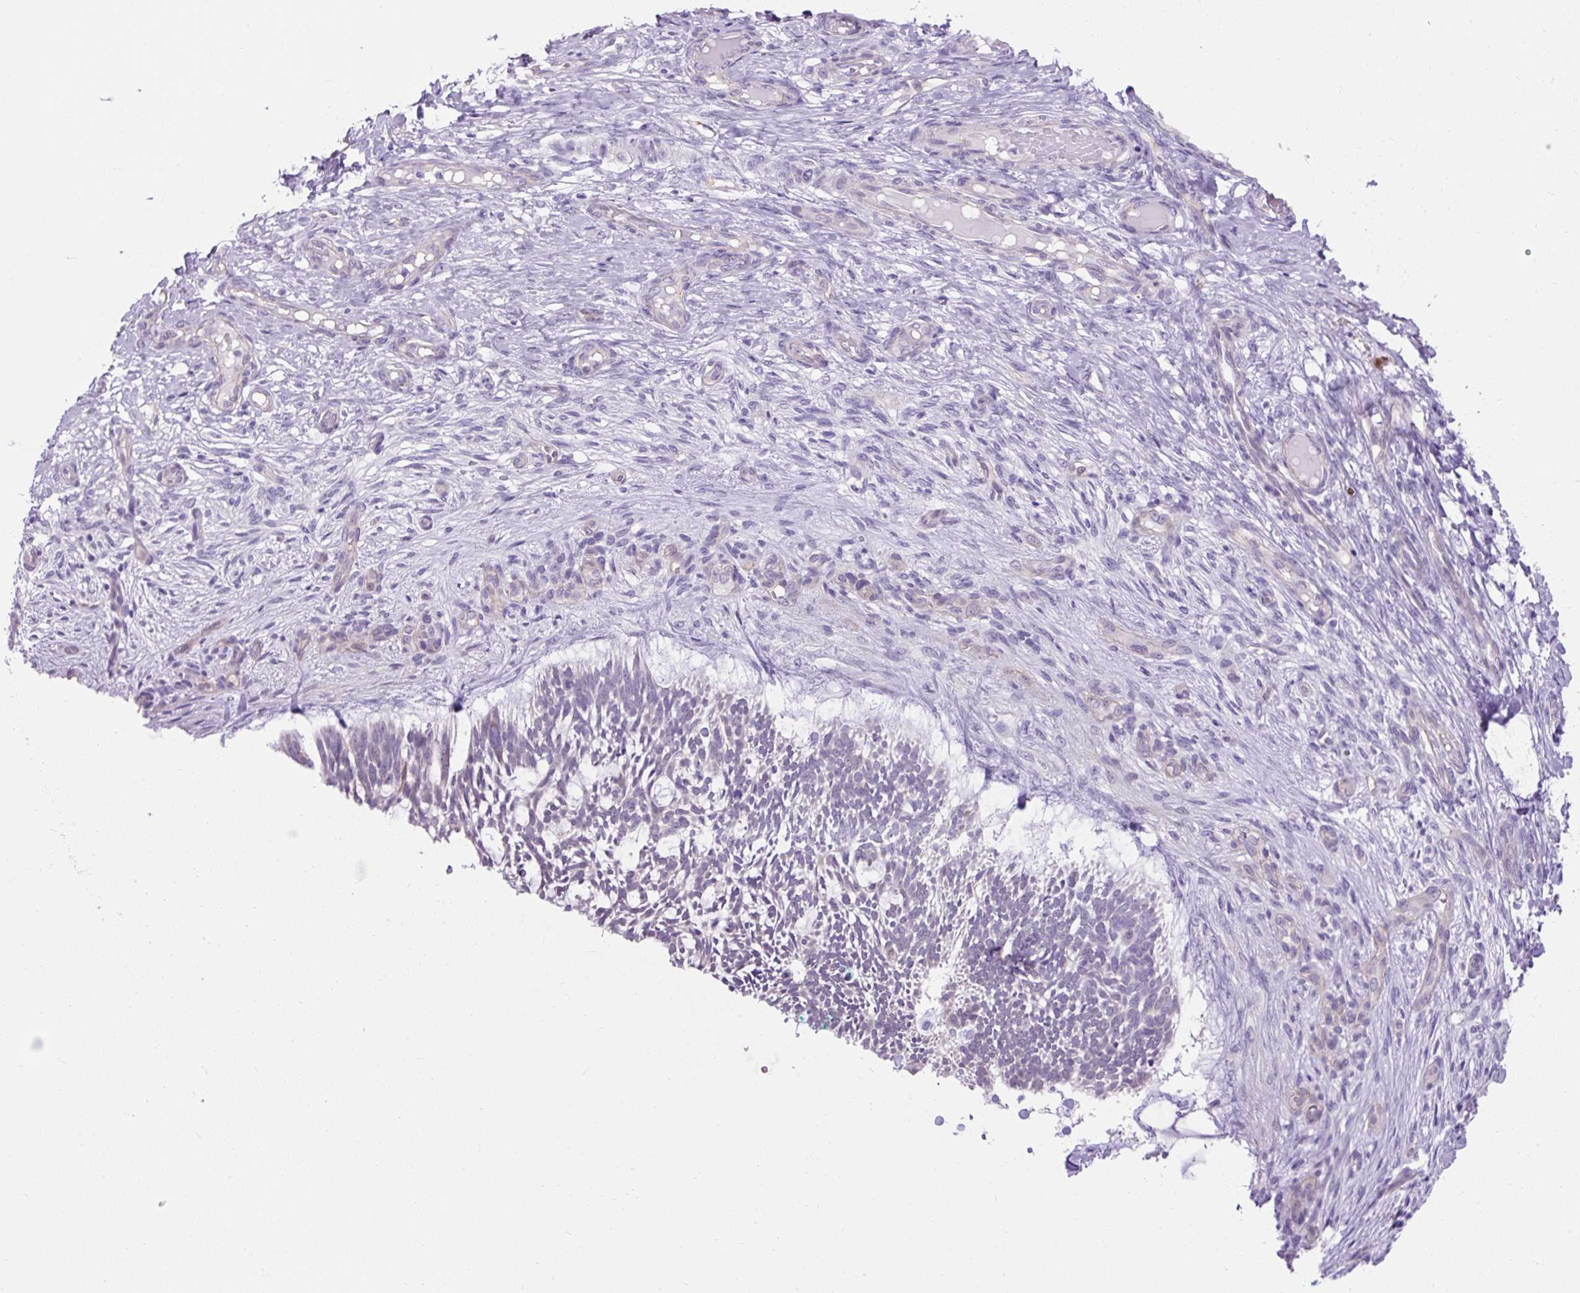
{"staining": {"intensity": "negative", "quantity": "none", "location": "none"}, "tissue": "skin cancer", "cell_type": "Tumor cells", "image_type": "cancer", "snomed": [{"axis": "morphology", "description": "Basal cell carcinoma"}, {"axis": "topography", "description": "Skin"}], "caption": "Protein analysis of basal cell carcinoma (skin) reveals no significant expression in tumor cells.", "gene": "KRT12", "patient": {"sex": "male", "age": 88}}